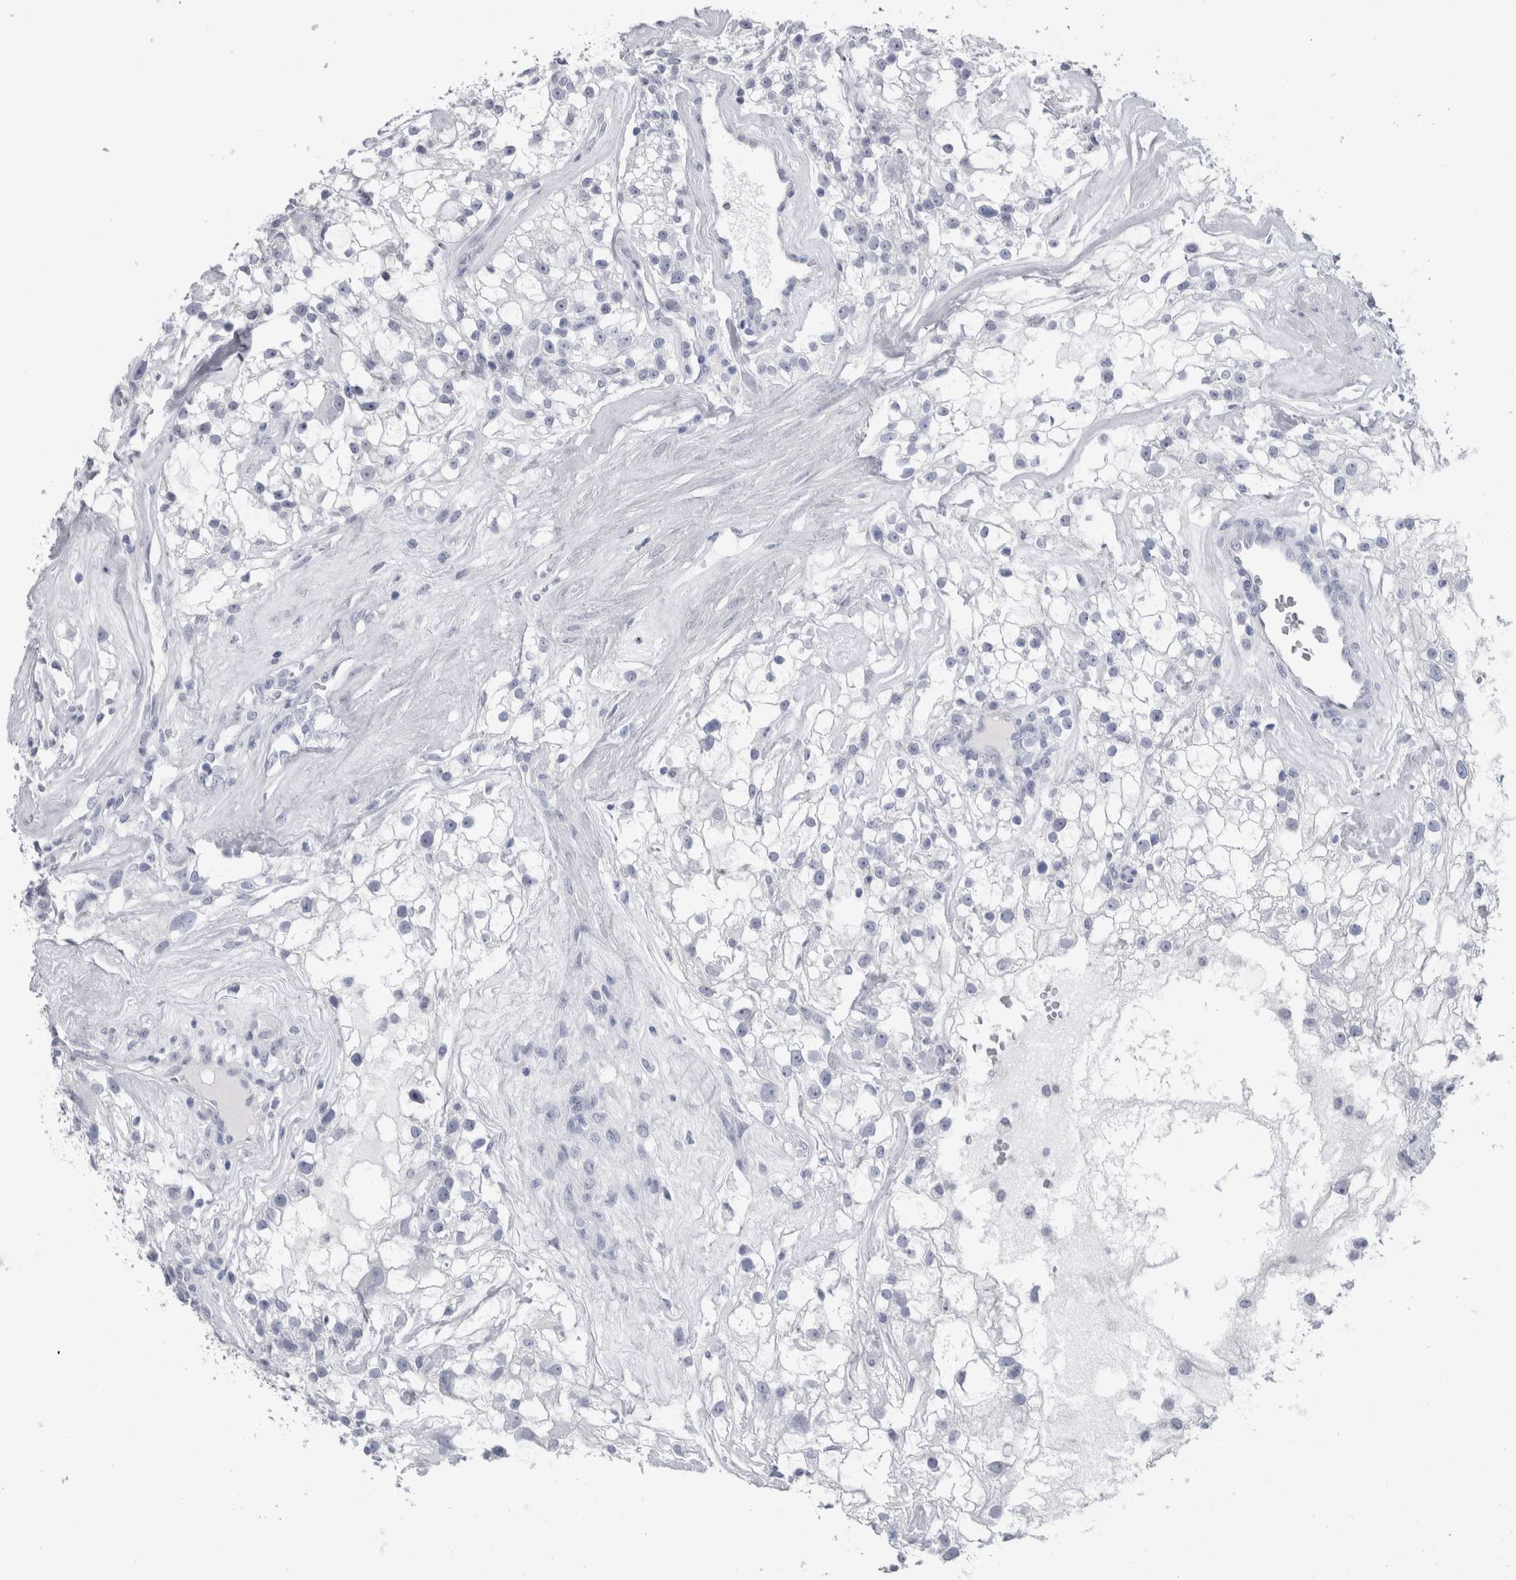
{"staining": {"intensity": "negative", "quantity": "none", "location": "none"}, "tissue": "renal cancer", "cell_type": "Tumor cells", "image_type": "cancer", "snomed": [{"axis": "morphology", "description": "Adenocarcinoma, NOS"}, {"axis": "topography", "description": "Kidney"}], "caption": "Renal cancer stained for a protein using immunohistochemistry (IHC) exhibits no staining tumor cells.", "gene": "PTH", "patient": {"sex": "female", "age": 60}}